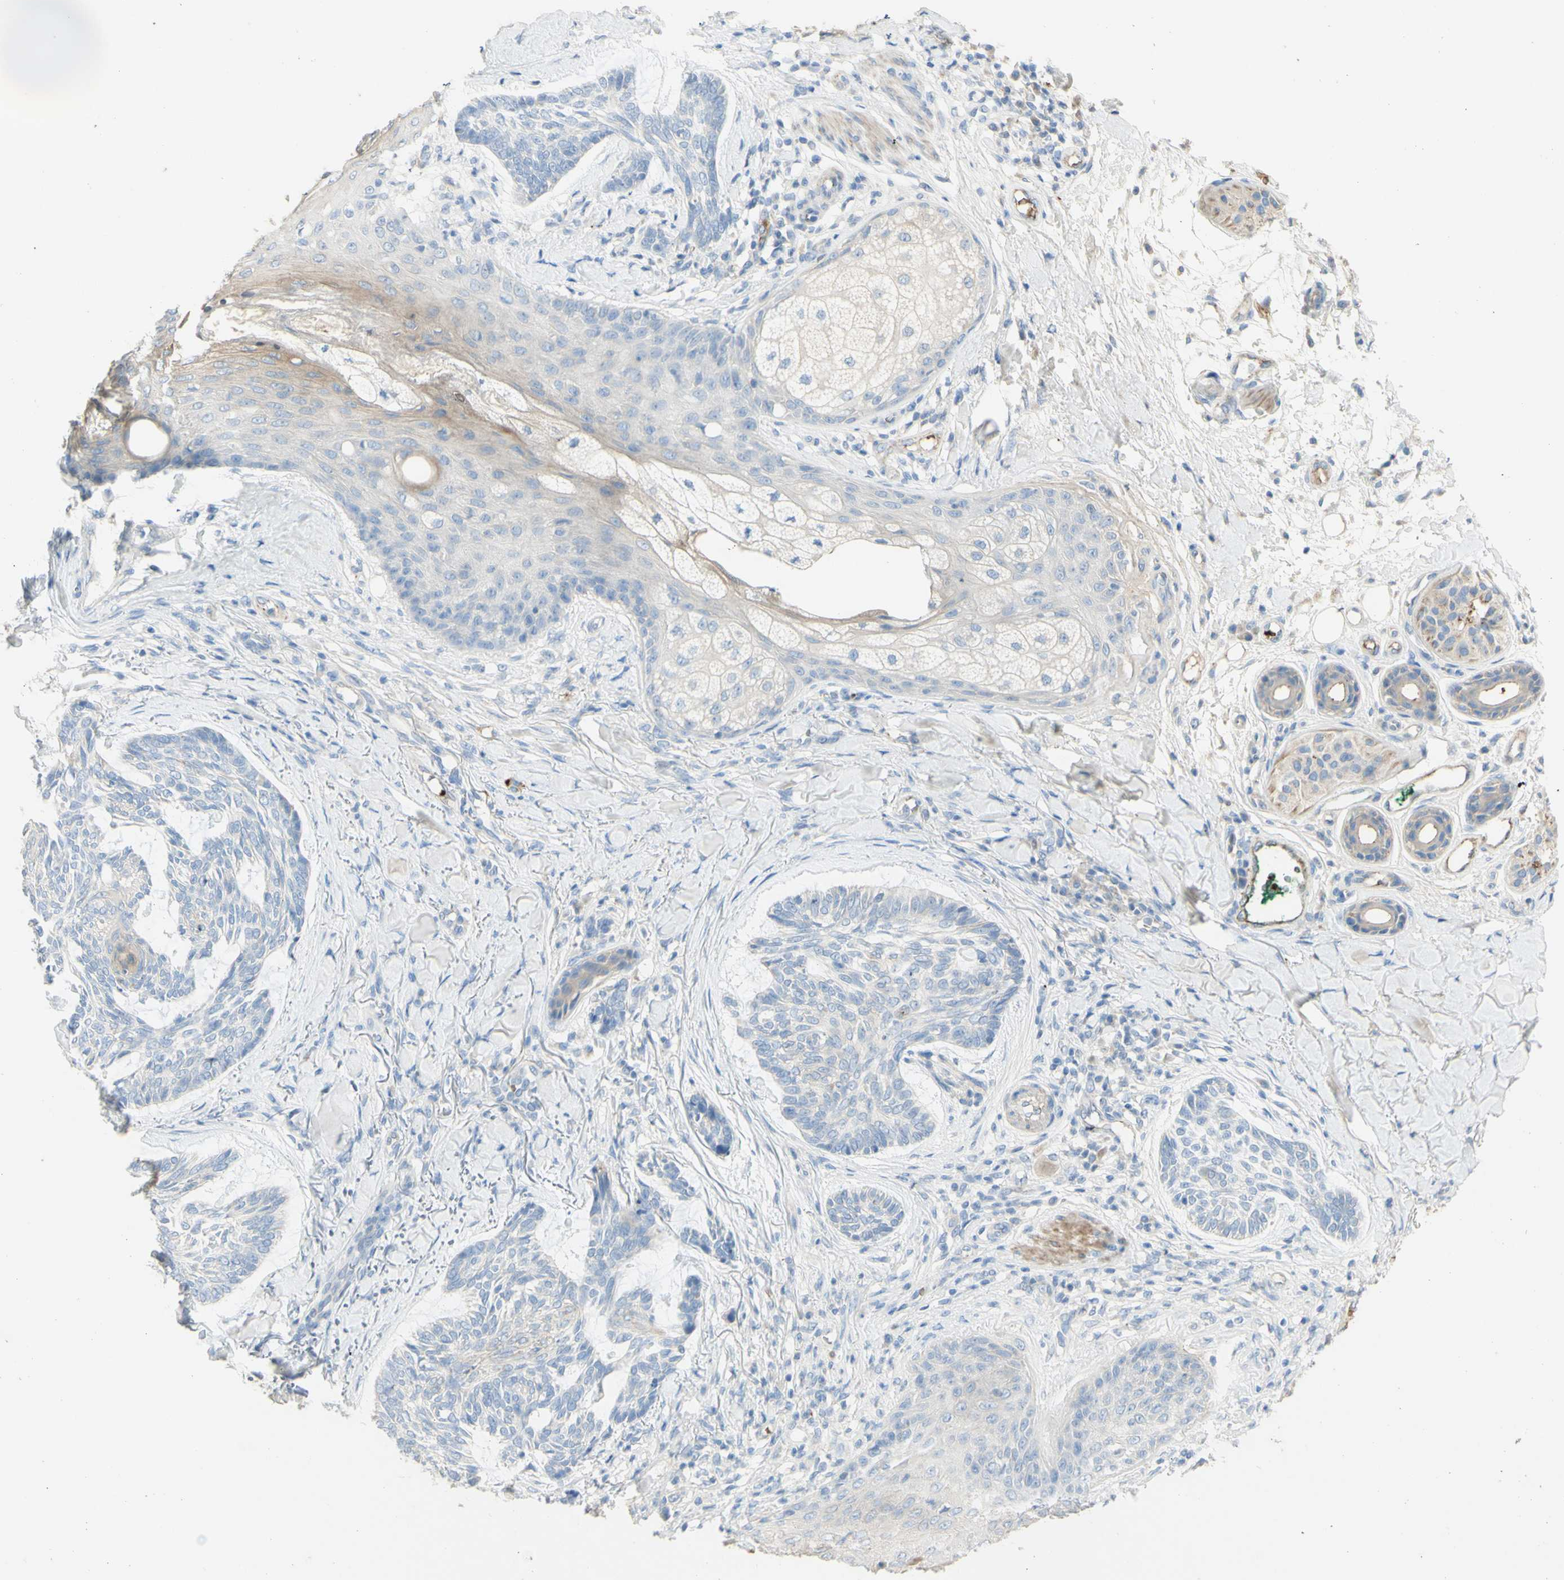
{"staining": {"intensity": "weak", "quantity": "<25%", "location": "cytoplasmic/membranous"}, "tissue": "skin cancer", "cell_type": "Tumor cells", "image_type": "cancer", "snomed": [{"axis": "morphology", "description": "Basal cell carcinoma"}, {"axis": "topography", "description": "Skin"}], "caption": "High power microscopy photomicrograph of an immunohistochemistry histopathology image of skin cancer (basal cell carcinoma), revealing no significant positivity in tumor cells.", "gene": "GAN", "patient": {"sex": "male", "age": 43}}